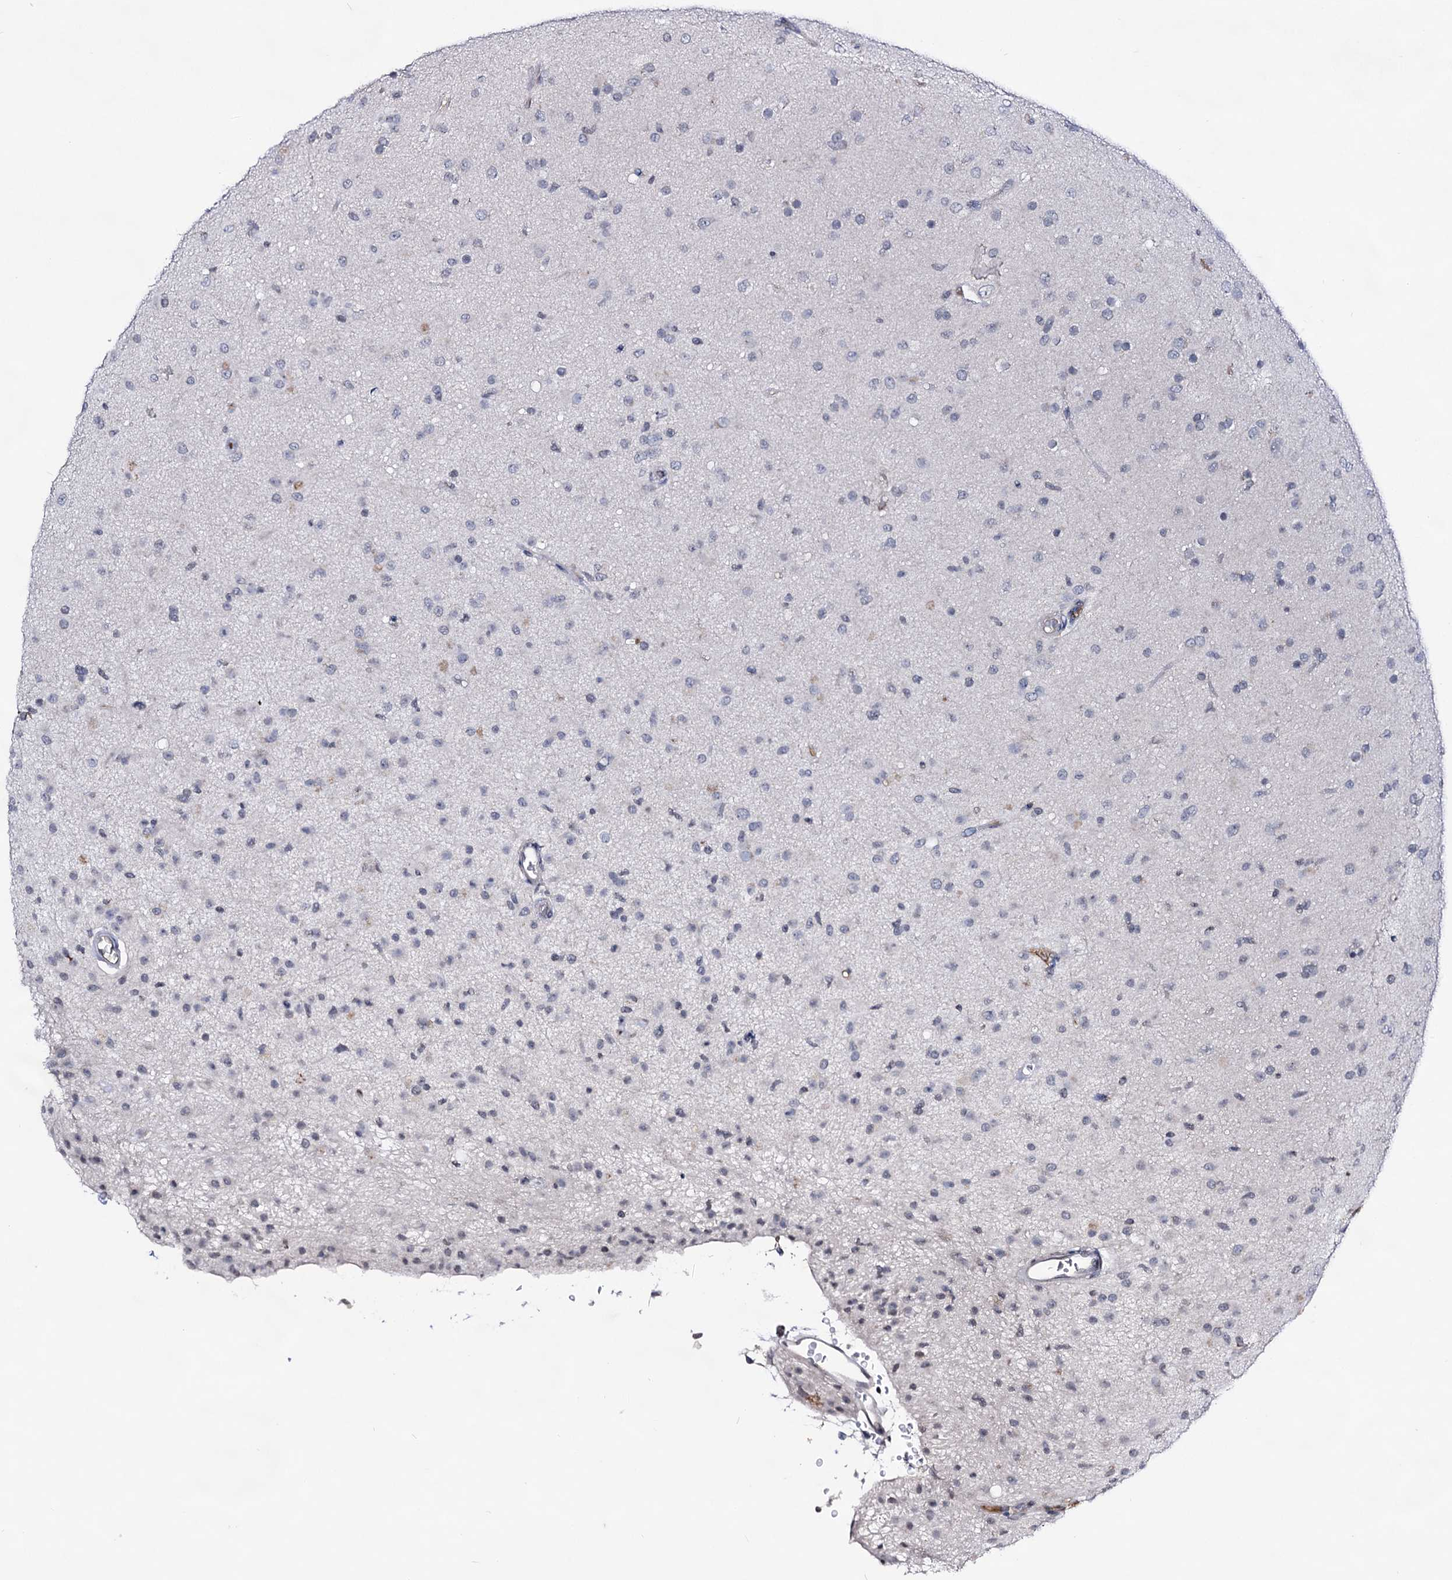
{"staining": {"intensity": "negative", "quantity": "none", "location": "none"}, "tissue": "glioma", "cell_type": "Tumor cells", "image_type": "cancer", "snomed": [{"axis": "morphology", "description": "Glioma, malignant, Low grade"}, {"axis": "topography", "description": "Brain"}], "caption": "Tumor cells are negative for protein expression in human malignant glioma (low-grade). (DAB IHC, high magnification).", "gene": "PLIN1", "patient": {"sex": "male", "age": 65}}